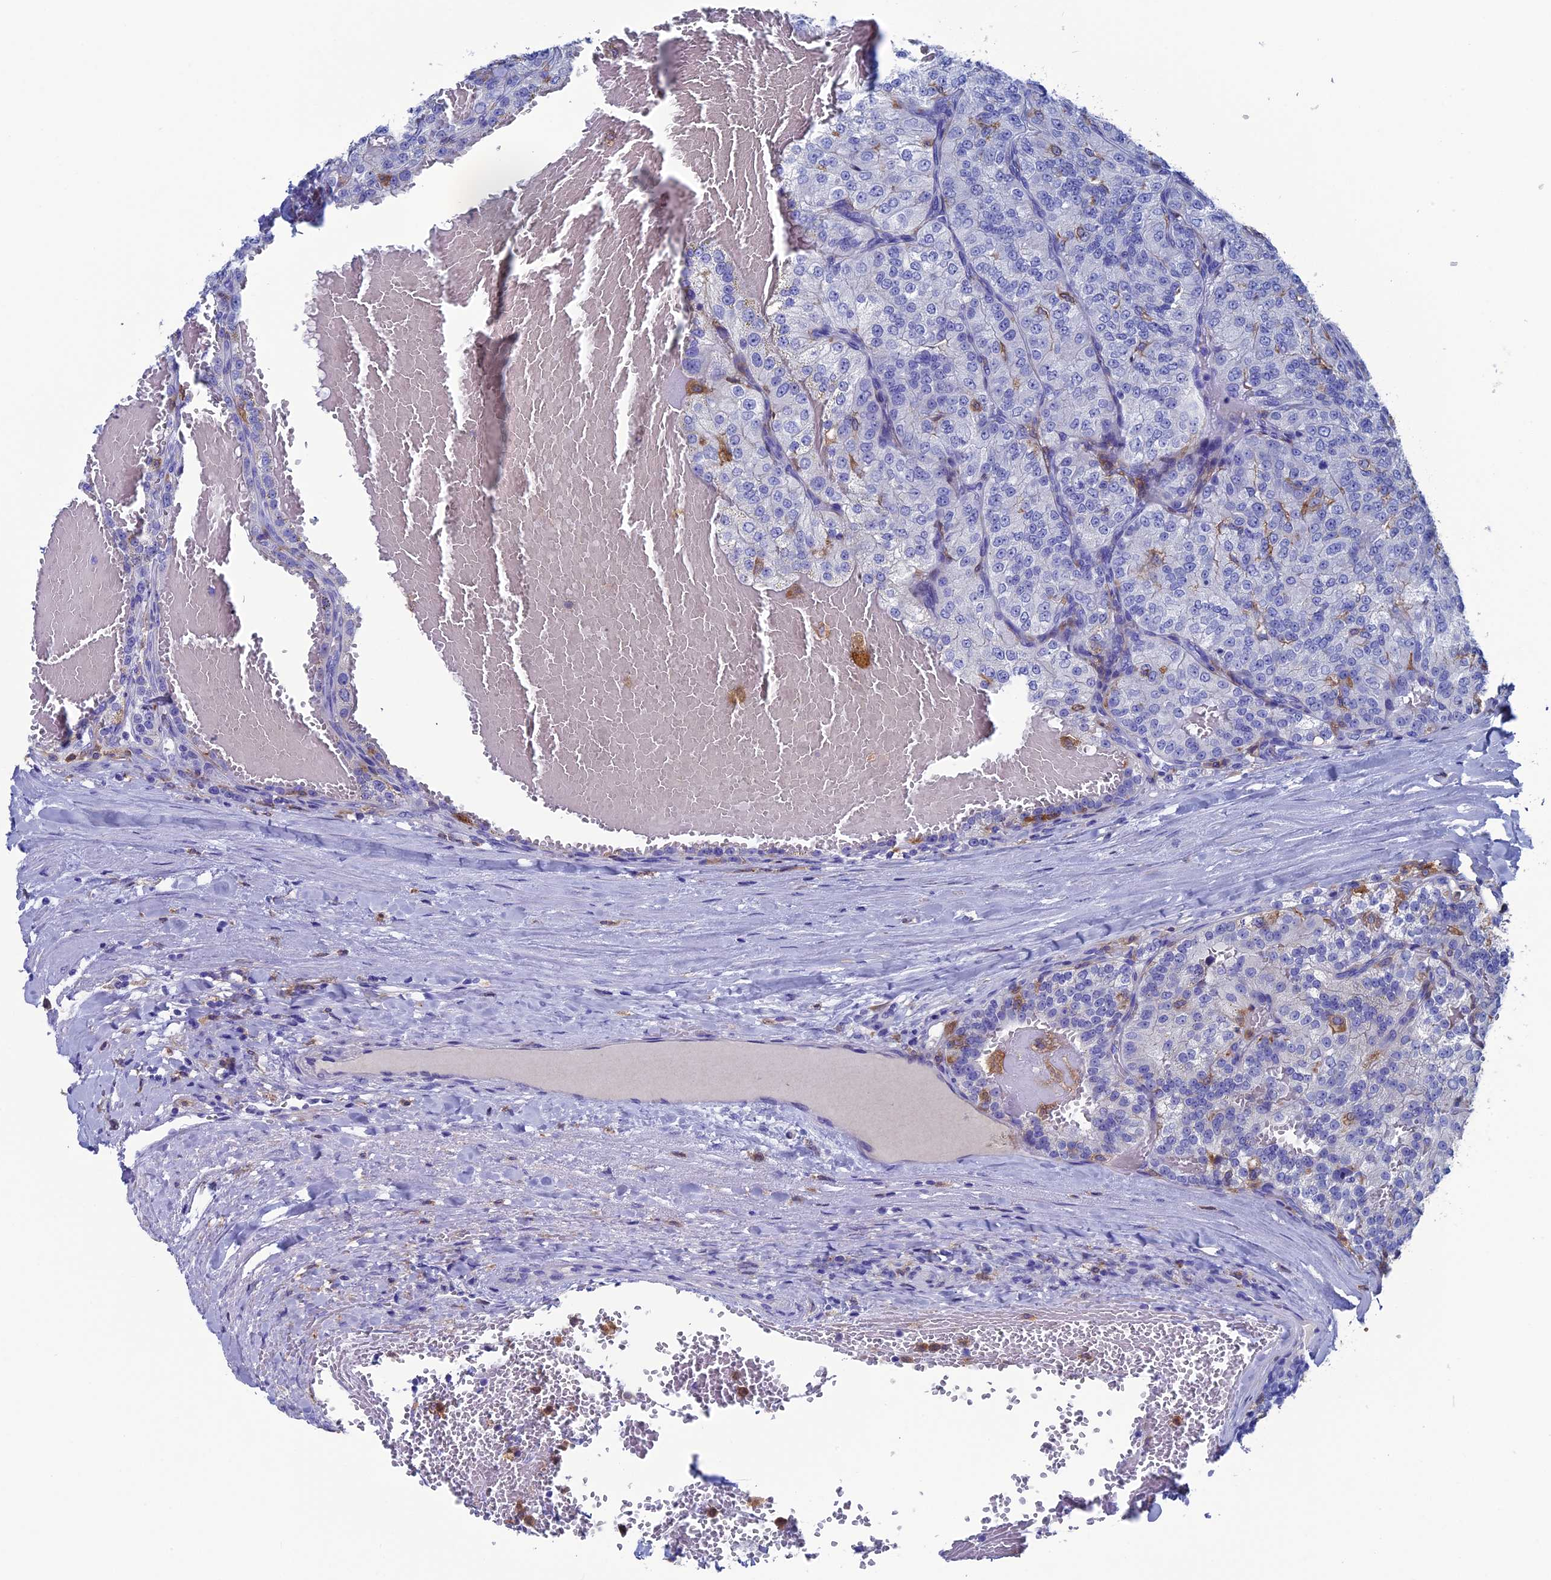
{"staining": {"intensity": "negative", "quantity": "none", "location": "none"}, "tissue": "renal cancer", "cell_type": "Tumor cells", "image_type": "cancer", "snomed": [{"axis": "morphology", "description": "Adenocarcinoma, NOS"}, {"axis": "topography", "description": "Kidney"}], "caption": "Renal adenocarcinoma stained for a protein using immunohistochemistry (IHC) shows no staining tumor cells.", "gene": "TYROBP", "patient": {"sex": "female", "age": 63}}